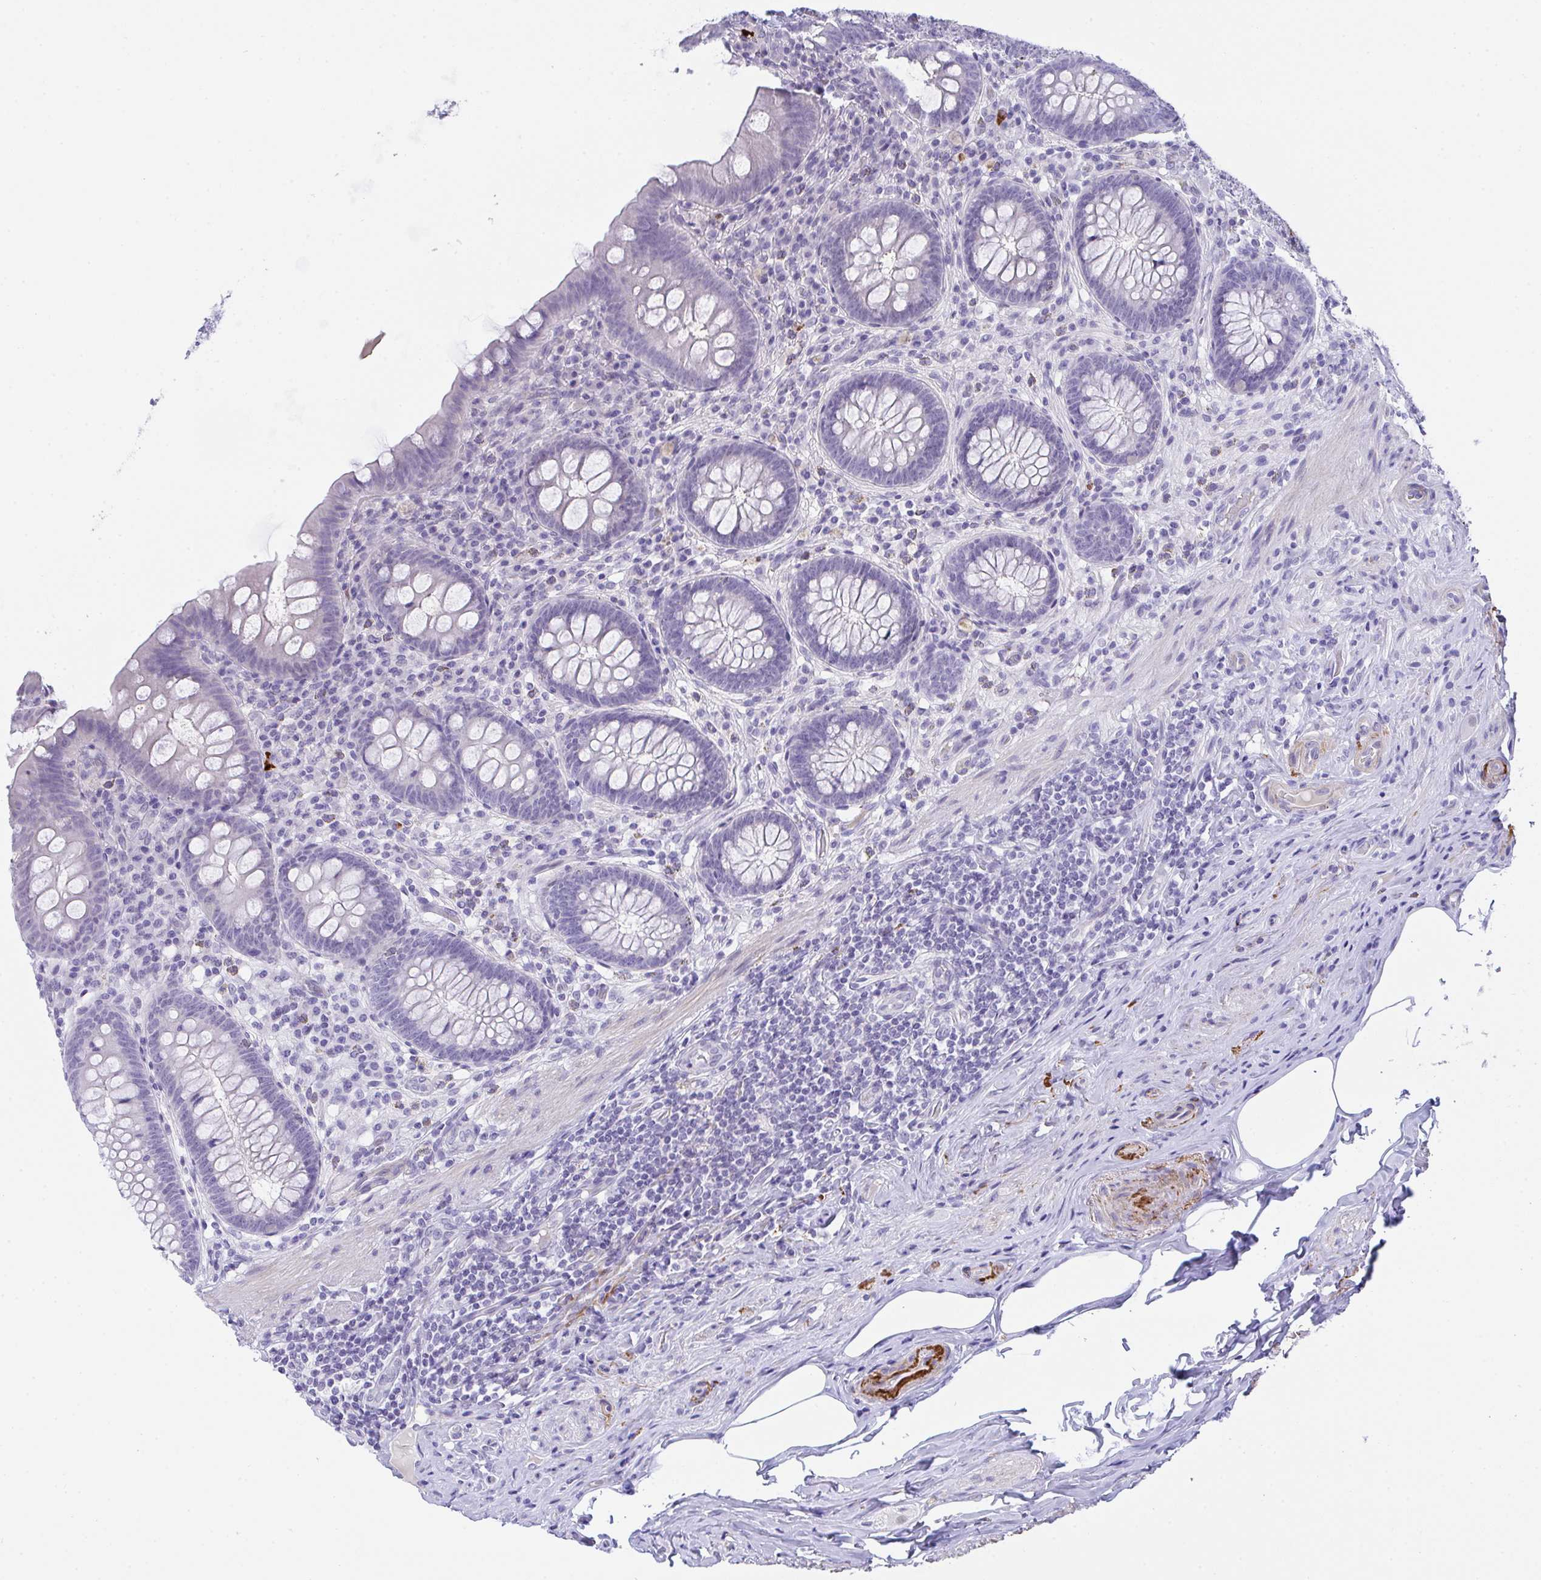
{"staining": {"intensity": "negative", "quantity": "none", "location": "none"}, "tissue": "appendix", "cell_type": "Glandular cells", "image_type": "normal", "snomed": [{"axis": "morphology", "description": "Normal tissue, NOS"}, {"axis": "topography", "description": "Appendix"}], "caption": "An immunohistochemistry (IHC) micrograph of normal appendix is shown. There is no staining in glandular cells of appendix.", "gene": "KMT2E", "patient": {"sex": "male", "age": 71}}